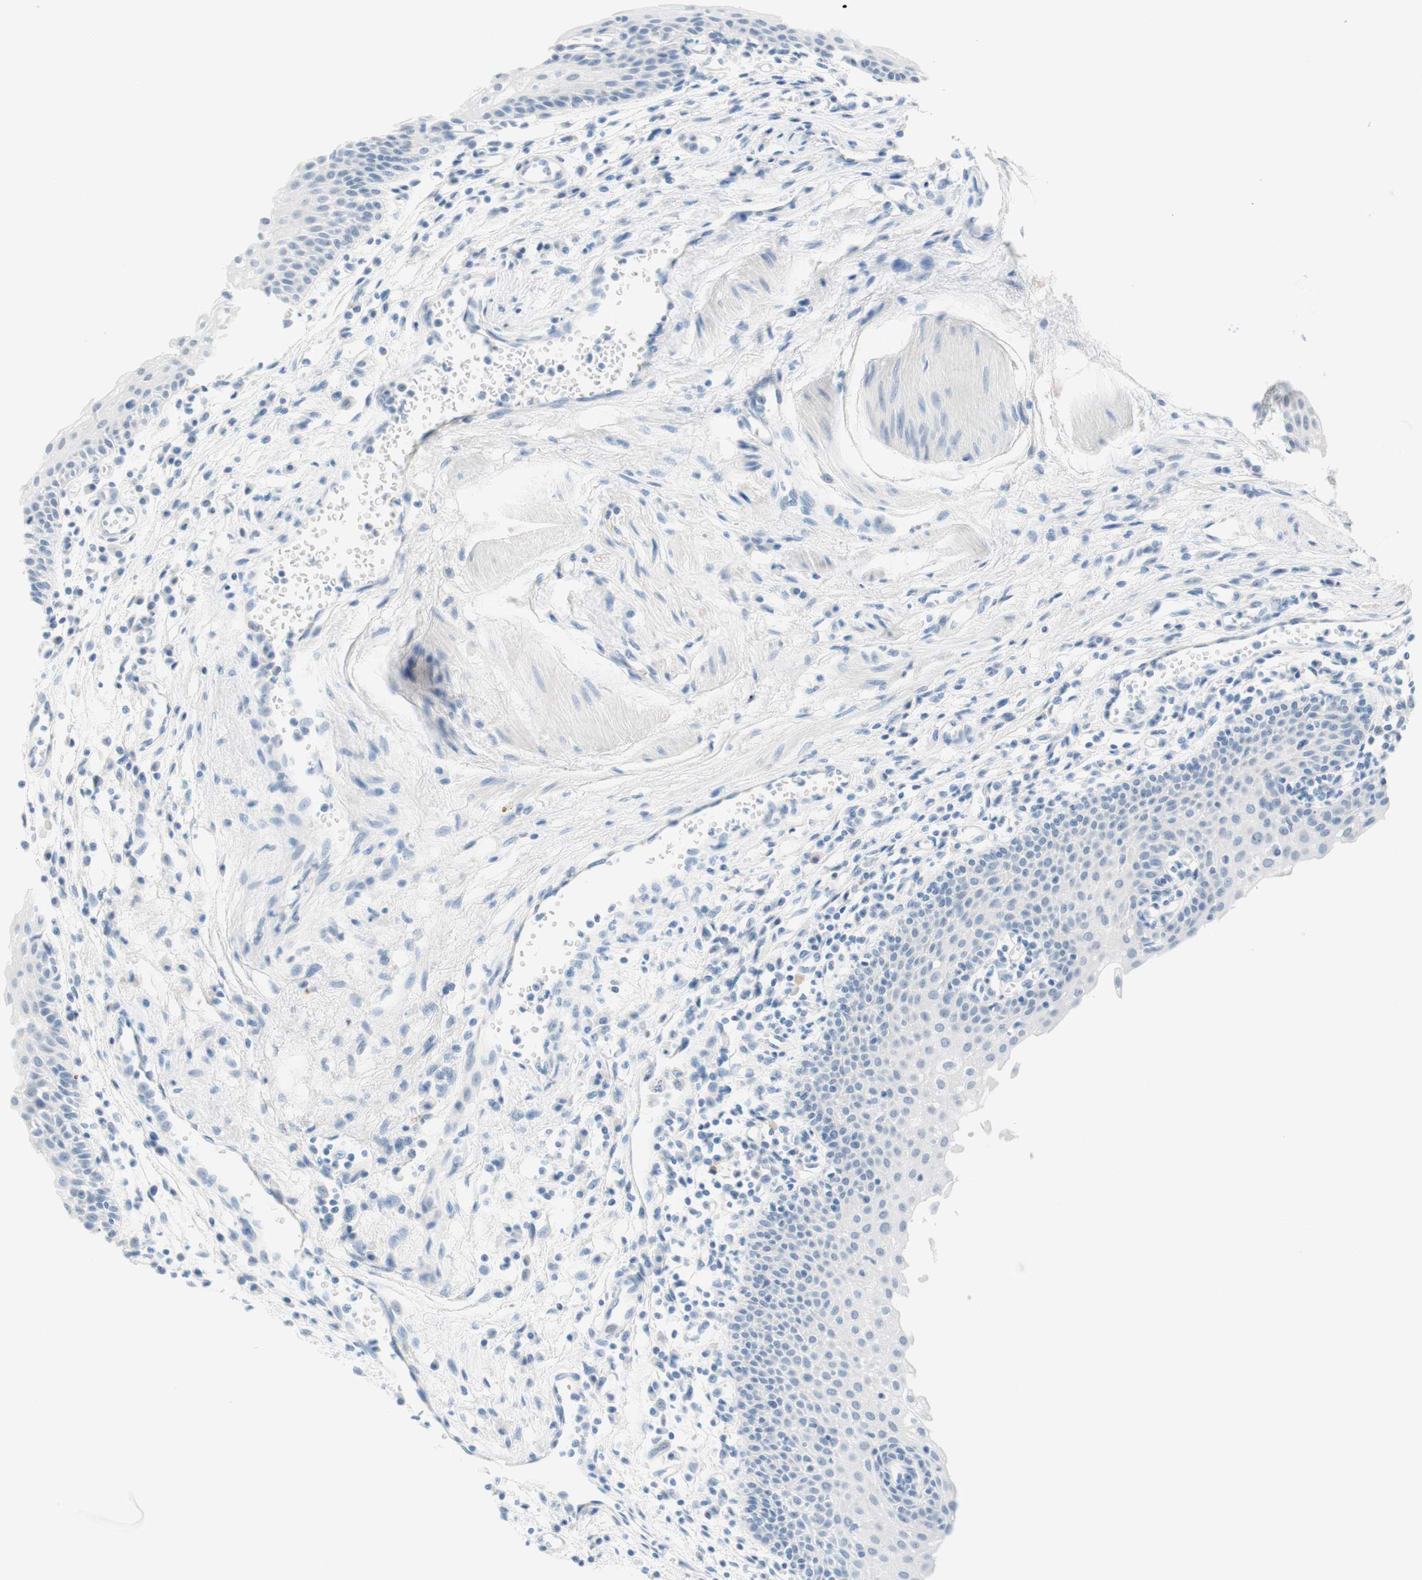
{"staining": {"intensity": "negative", "quantity": "none", "location": "none"}, "tissue": "urothelial cancer", "cell_type": "Tumor cells", "image_type": "cancer", "snomed": [{"axis": "morphology", "description": "Urothelial carcinoma, High grade"}, {"axis": "topography", "description": "Urinary bladder"}], "caption": "Urothelial cancer was stained to show a protein in brown. There is no significant positivity in tumor cells.", "gene": "PASD1", "patient": {"sex": "female", "age": 85}}